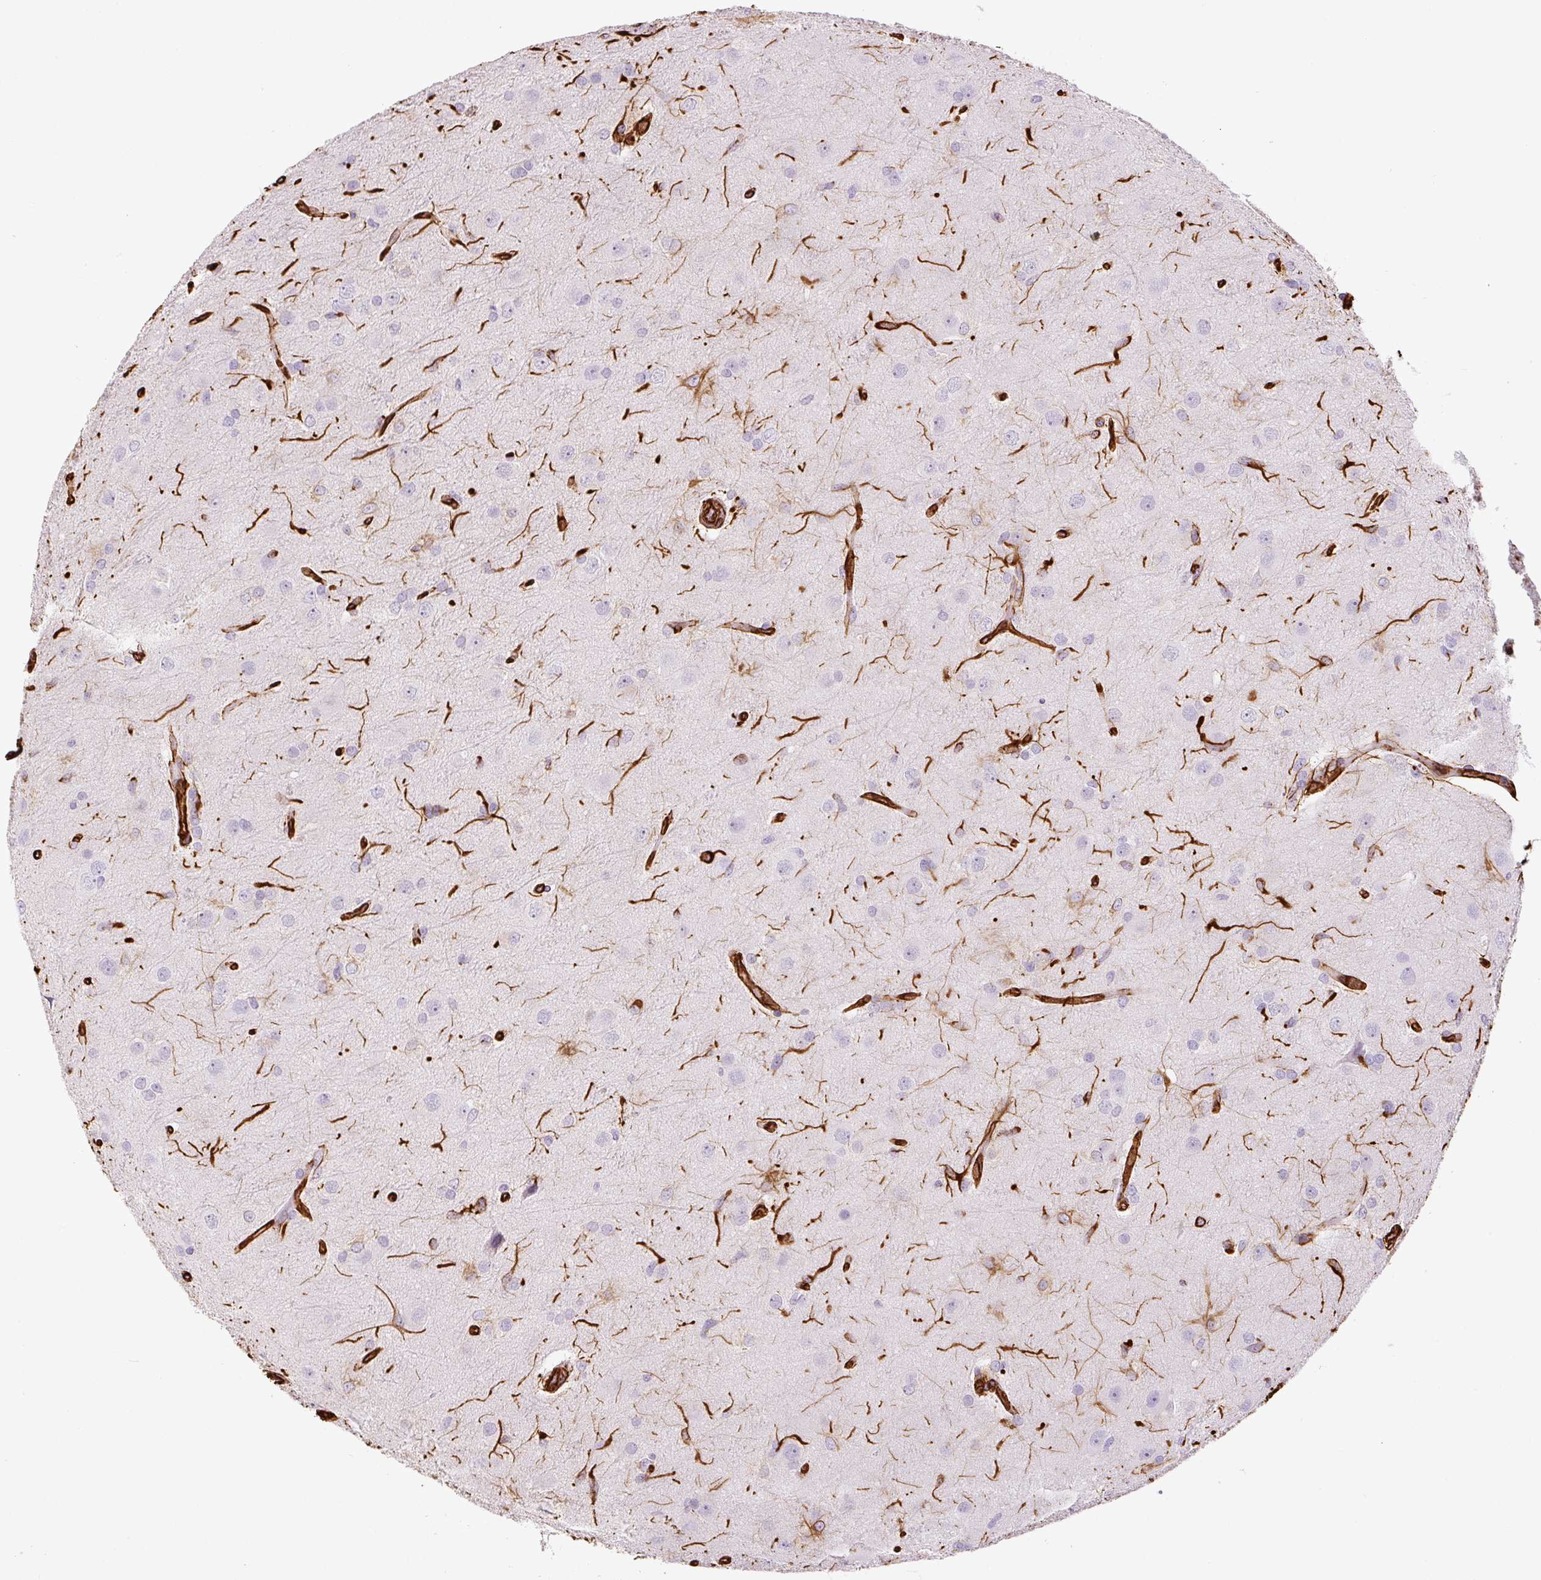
{"staining": {"intensity": "negative", "quantity": "none", "location": "none"}, "tissue": "glioma", "cell_type": "Tumor cells", "image_type": "cancer", "snomed": [{"axis": "morphology", "description": "Glioma, malignant, High grade"}, {"axis": "topography", "description": "Brain"}], "caption": "Immunohistochemical staining of human glioma displays no significant staining in tumor cells. Nuclei are stained in blue.", "gene": "VIM", "patient": {"sex": "male", "age": 53}}